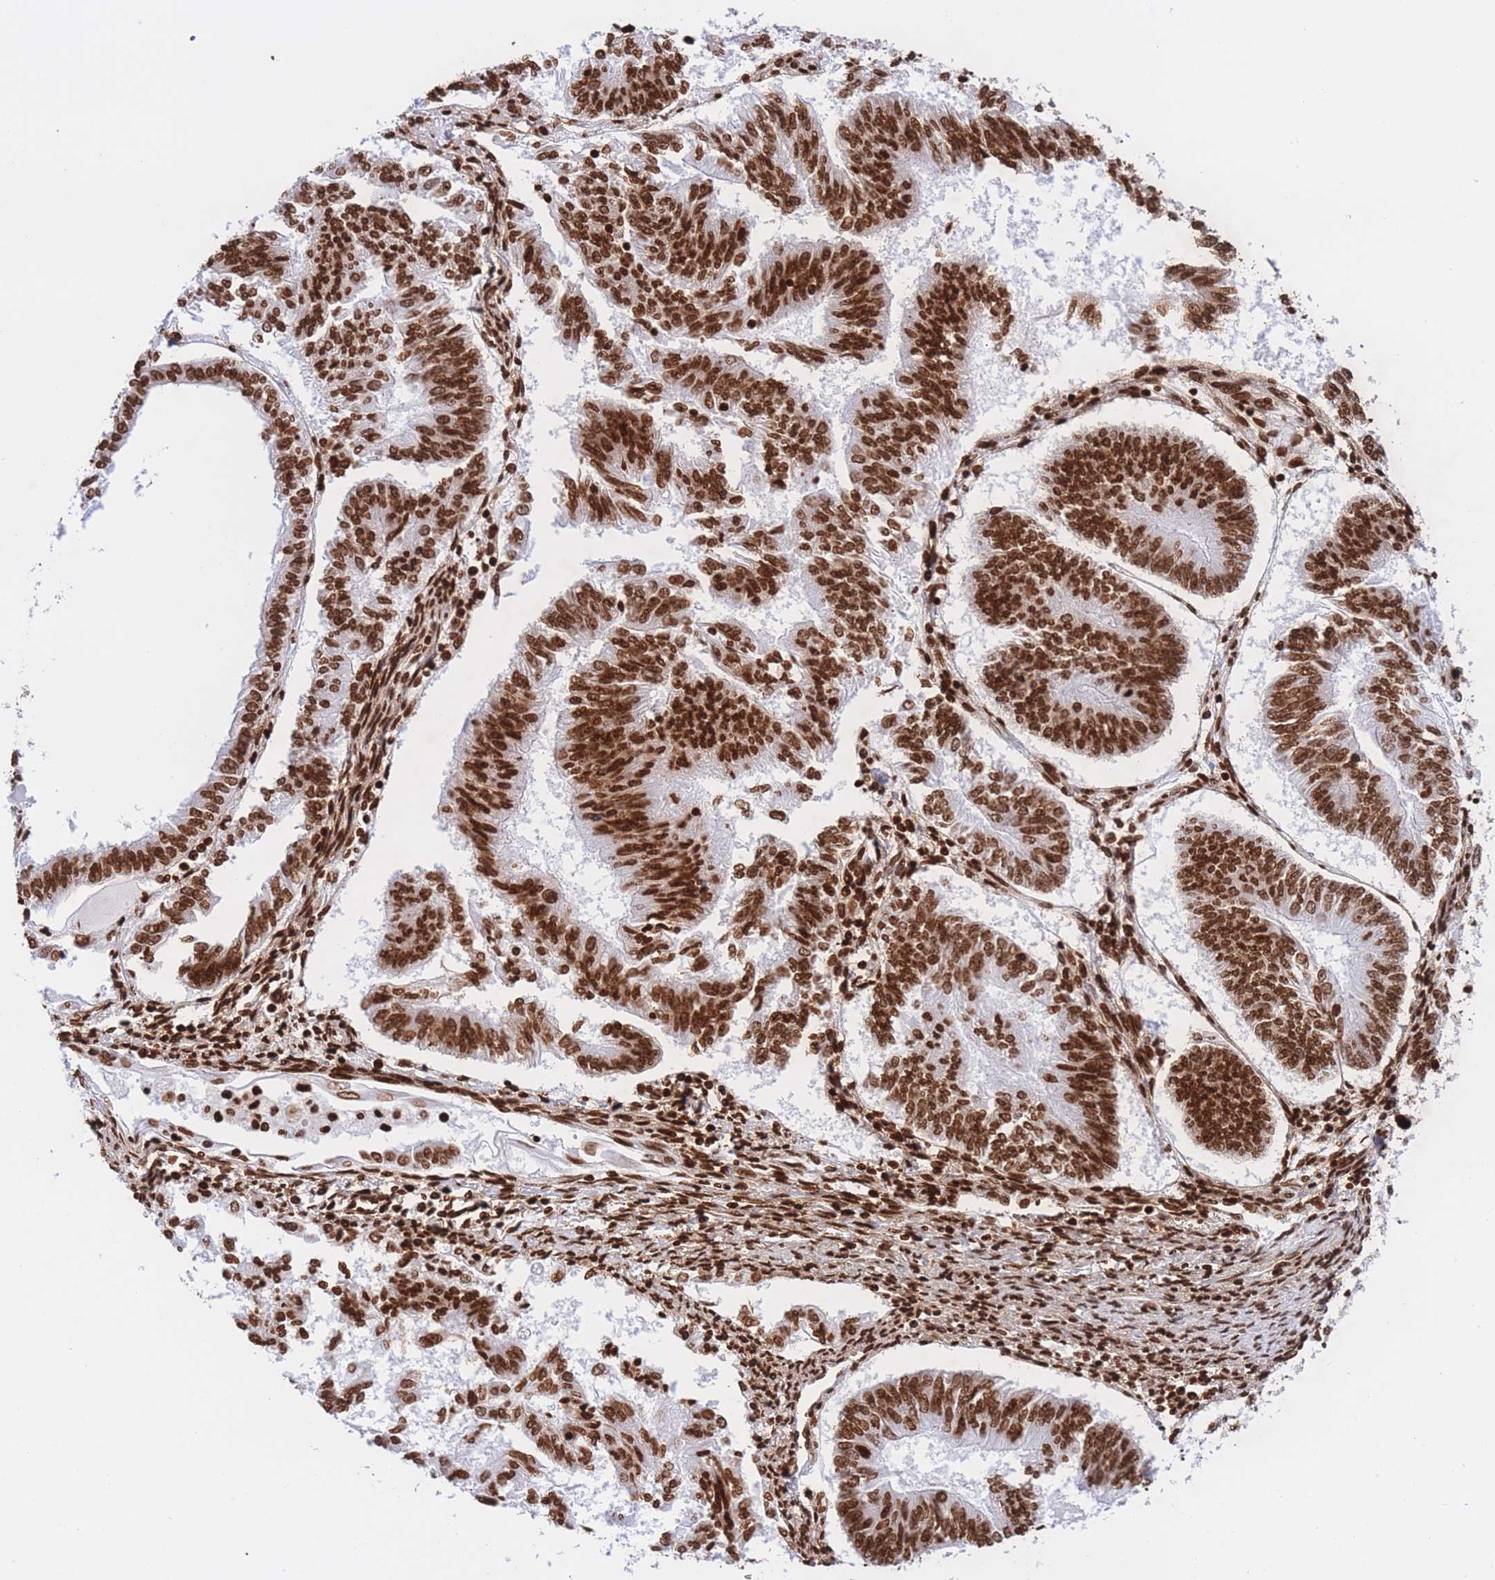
{"staining": {"intensity": "strong", "quantity": ">75%", "location": "nuclear"}, "tissue": "endometrial cancer", "cell_type": "Tumor cells", "image_type": "cancer", "snomed": [{"axis": "morphology", "description": "Adenocarcinoma, NOS"}, {"axis": "topography", "description": "Endometrium"}], "caption": "Immunohistochemical staining of endometrial adenocarcinoma demonstrates high levels of strong nuclear positivity in approximately >75% of tumor cells.", "gene": "H2BC11", "patient": {"sex": "female", "age": 58}}